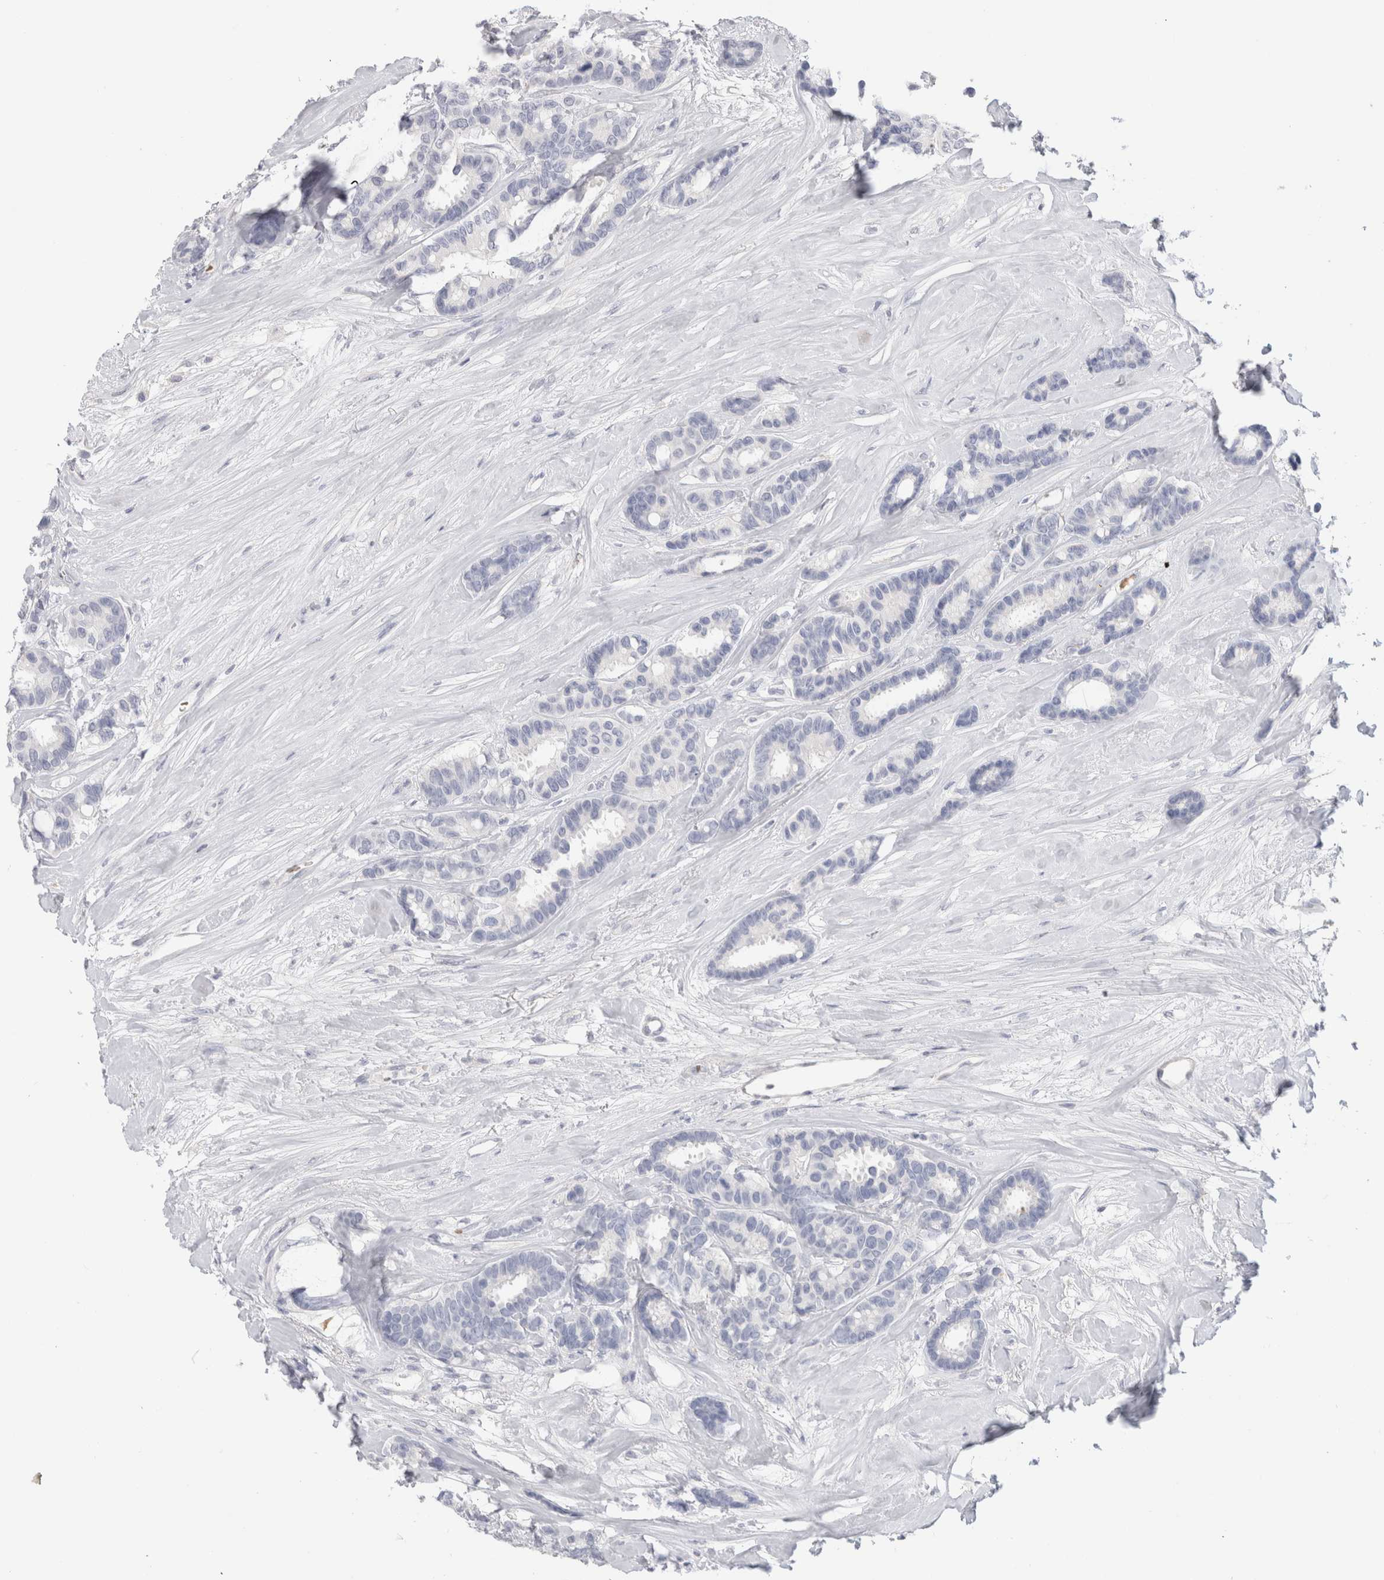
{"staining": {"intensity": "negative", "quantity": "none", "location": "none"}, "tissue": "breast cancer", "cell_type": "Tumor cells", "image_type": "cancer", "snomed": [{"axis": "morphology", "description": "Duct carcinoma"}, {"axis": "topography", "description": "Breast"}], "caption": "The photomicrograph shows no significant expression in tumor cells of breast cancer (infiltrating ductal carcinoma).", "gene": "CD38", "patient": {"sex": "female", "age": 87}}